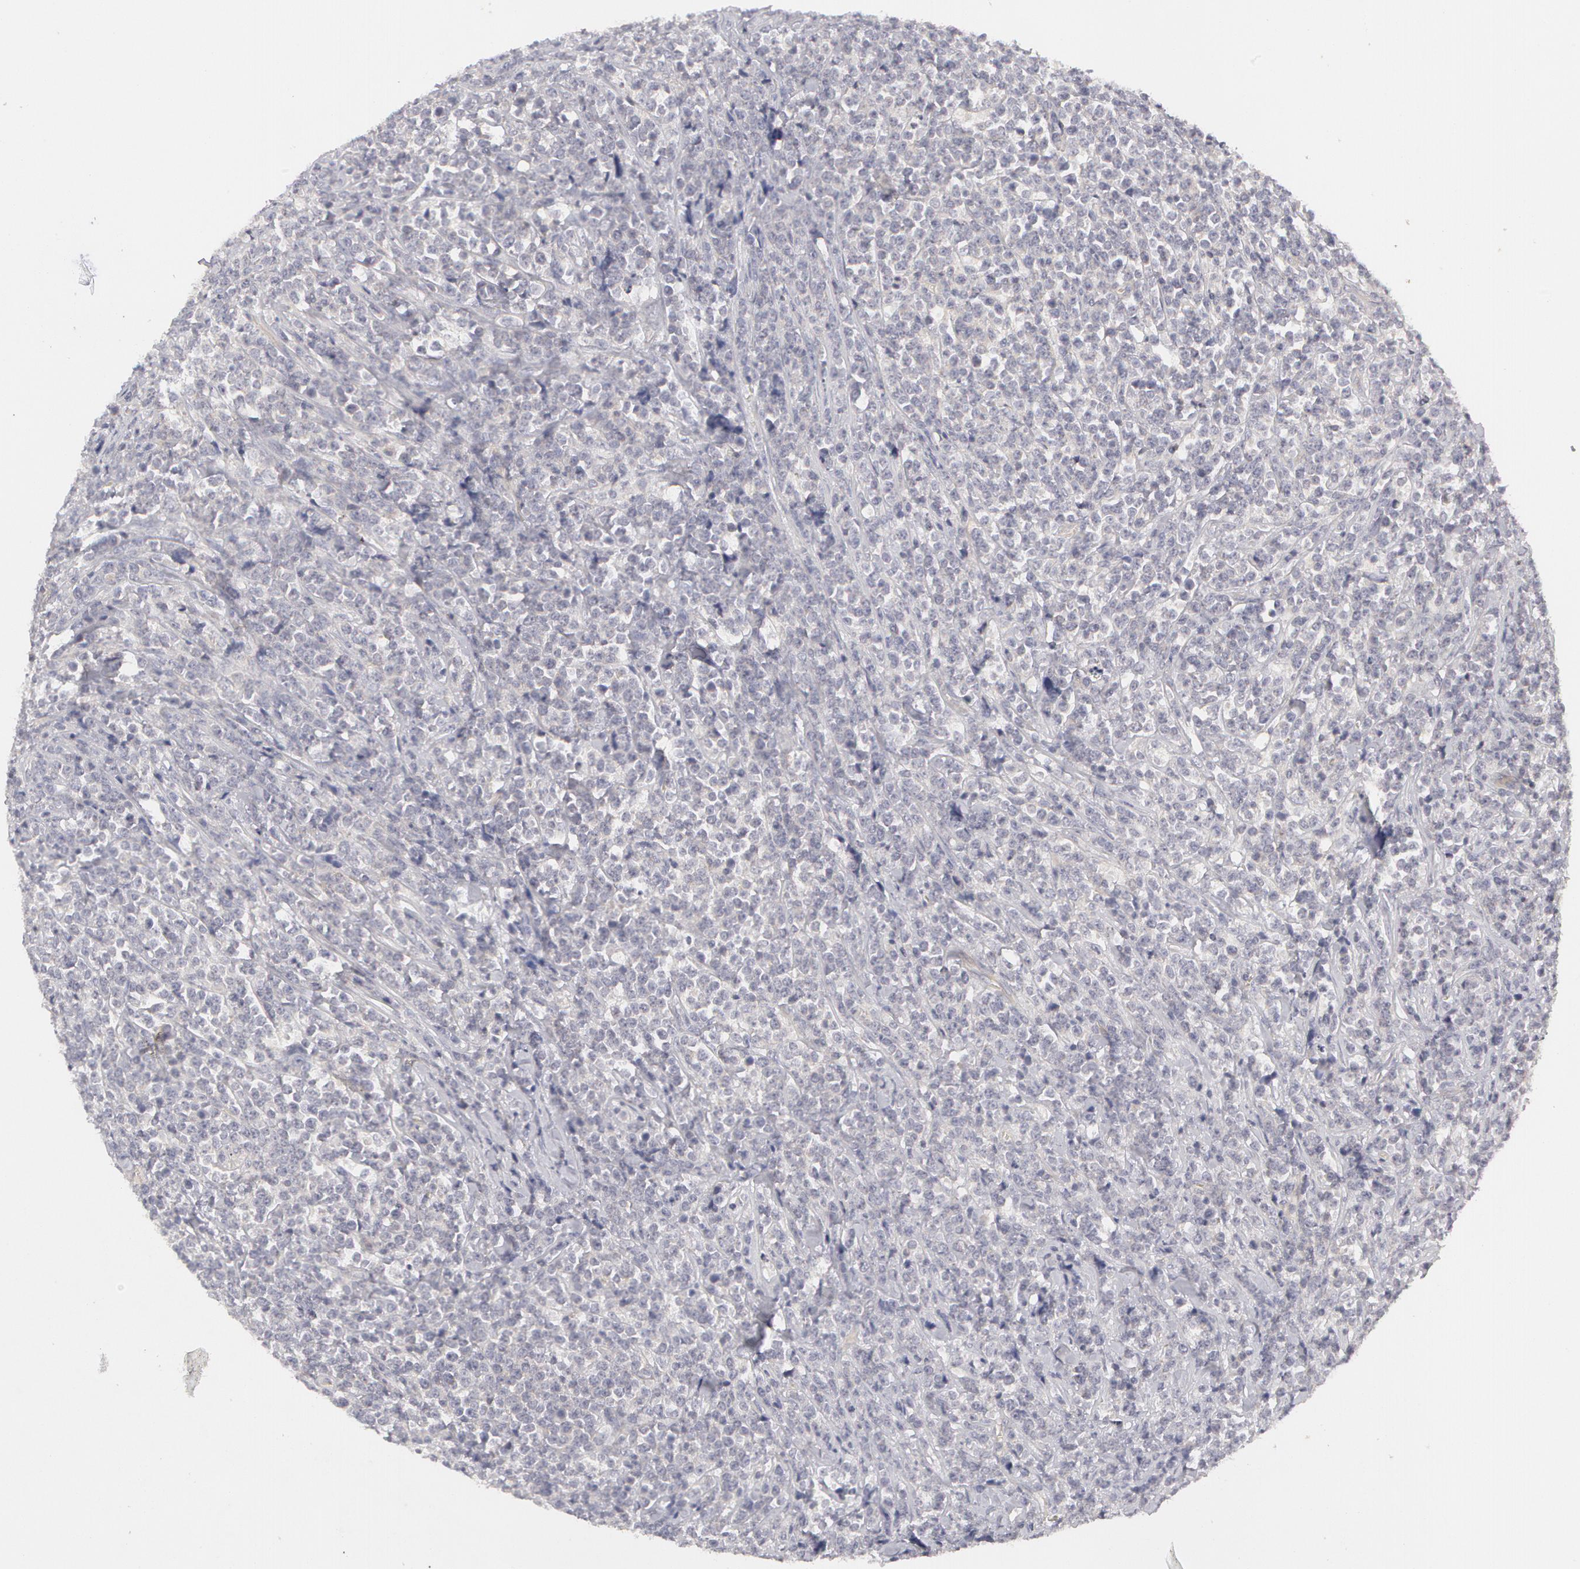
{"staining": {"intensity": "negative", "quantity": "none", "location": "none"}, "tissue": "lymphoma", "cell_type": "Tumor cells", "image_type": "cancer", "snomed": [{"axis": "morphology", "description": "Malignant lymphoma, non-Hodgkin's type, High grade"}, {"axis": "topography", "description": "Small intestine"}, {"axis": "topography", "description": "Colon"}], "caption": "Immunohistochemistry of human lymphoma shows no staining in tumor cells.", "gene": "ABCB1", "patient": {"sex": "male", "age": 8}}